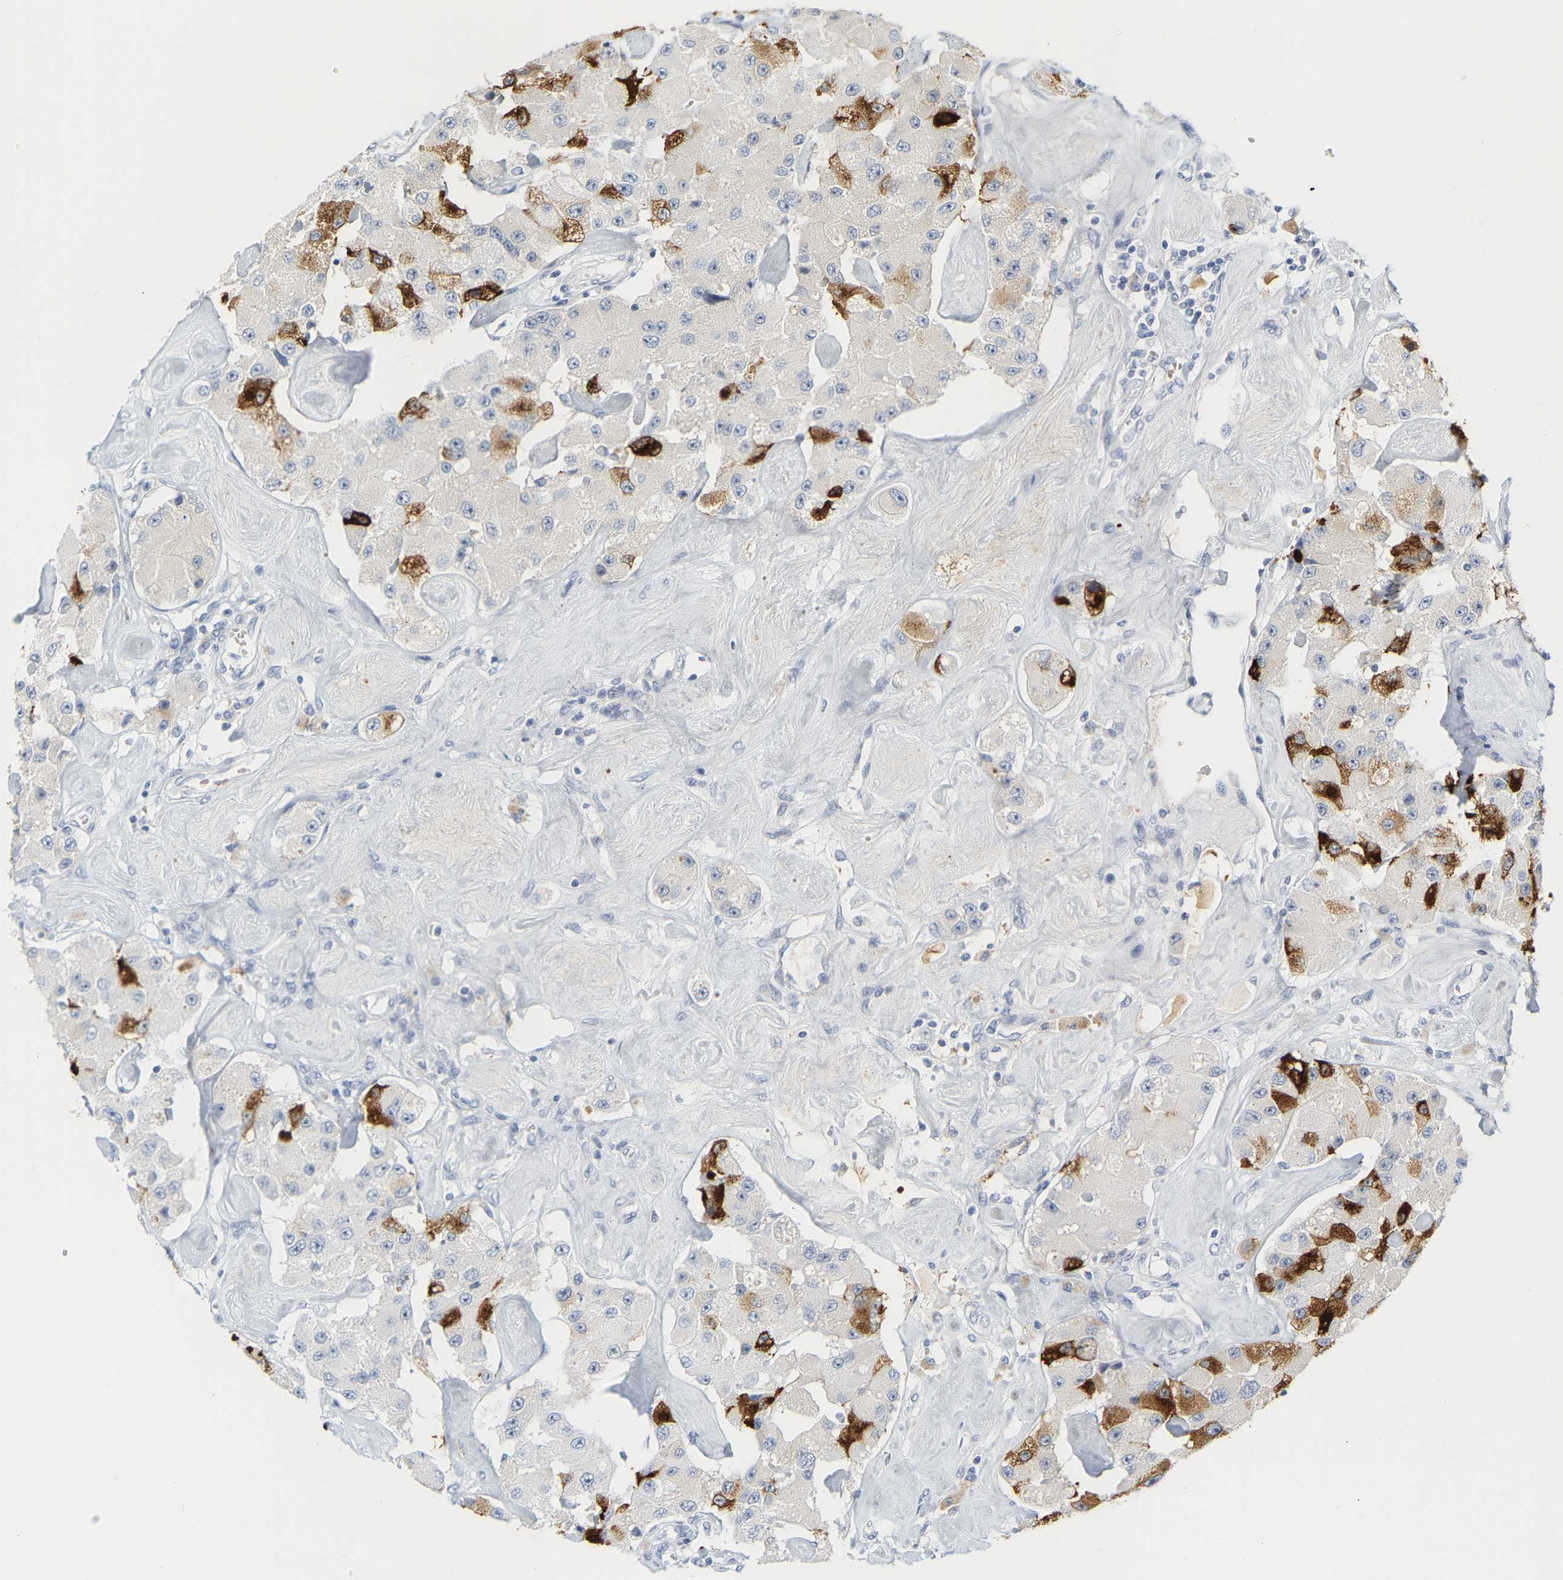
{"staining": {"intensity": "strong", "quantity": "<25%", "location": "cytoplasmic/membranous"}, "tissue": "carcinoid", "cell_type": "Tumor cells", "image_type": "cancer", "snomed": [{"axis": "morphology", "description": "Carcinoid, malignant, NOS"}, {"axis": "topography", "description": "Pancreas"}], "caption": "Immunohistochemical staining of human carcinoid displays medium levels of strong cytoplasmic/membranous staining in approximately <25% of tumor cells.", "gene": "GNAS", "patient": {"sex": "male", "age": 41}}